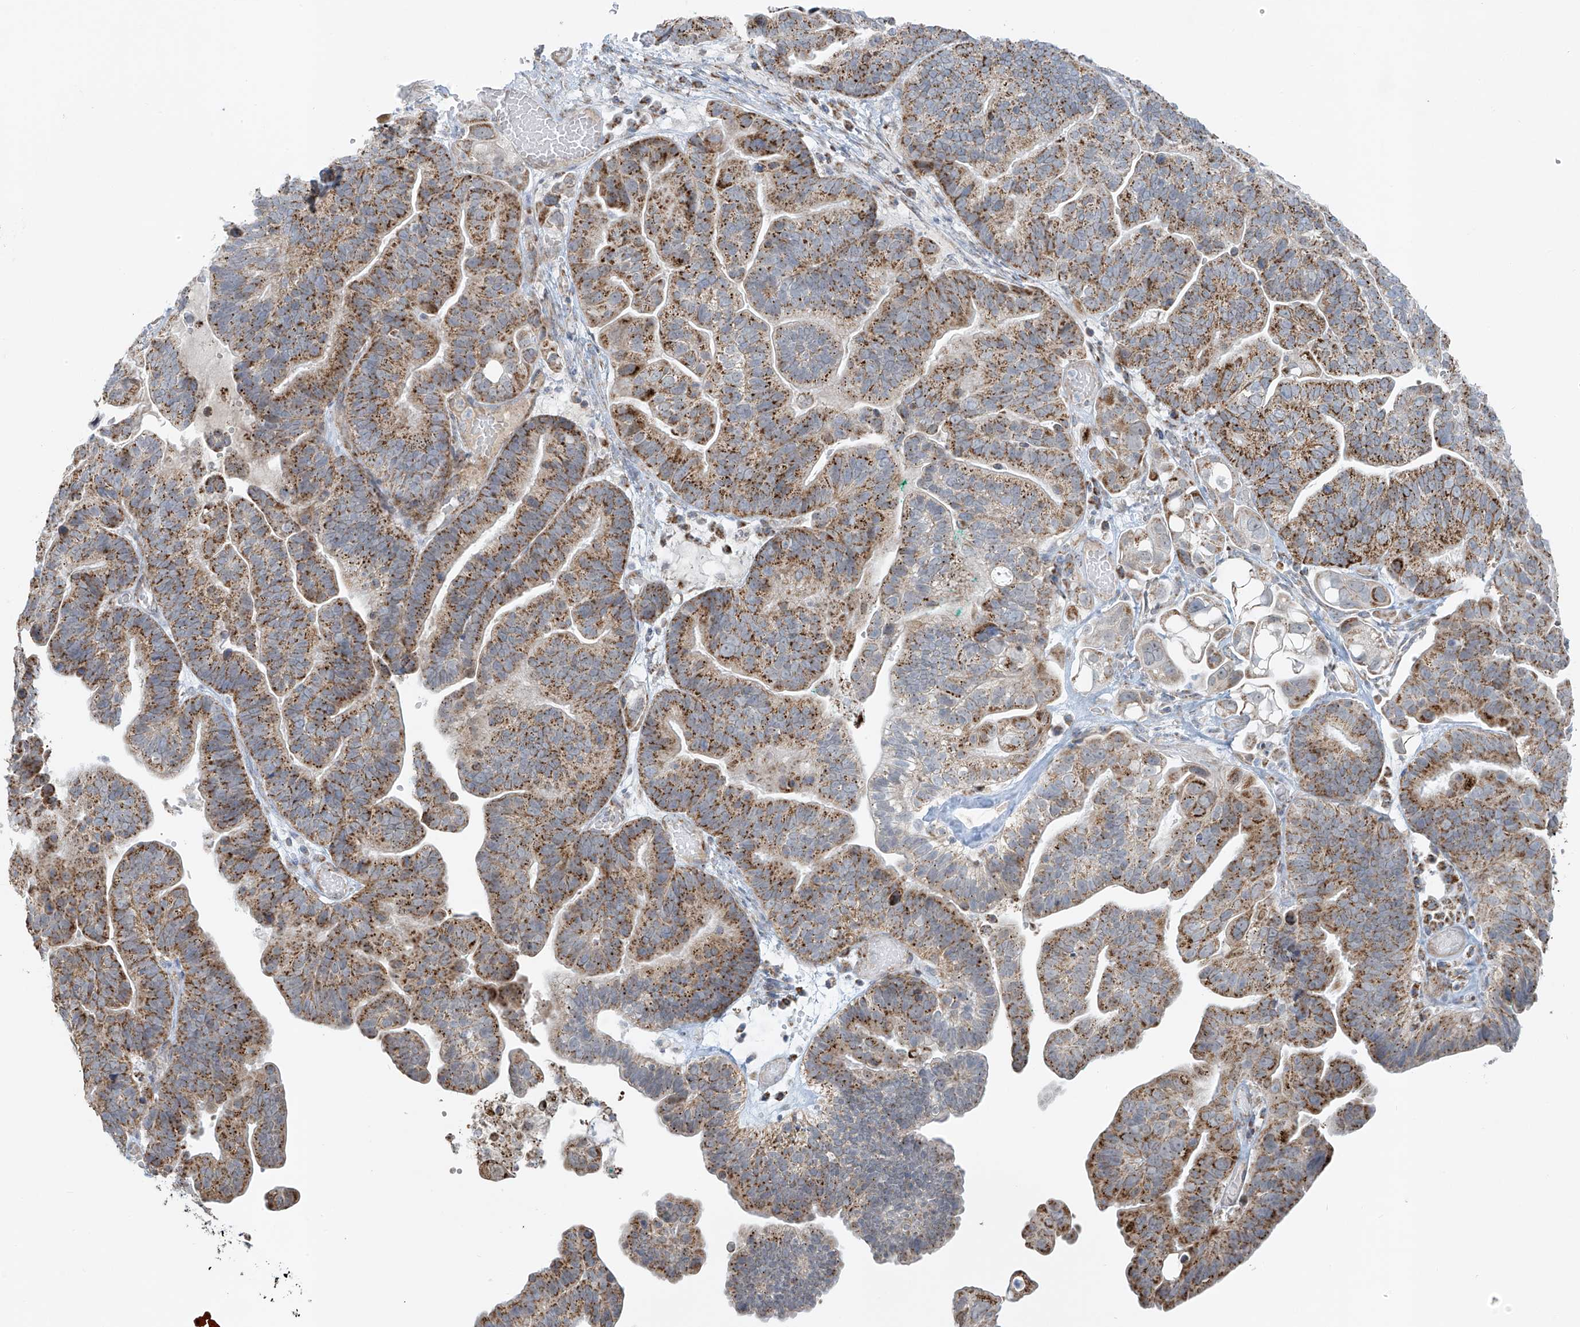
{"staining": {"intensity": "strong", "quantity": "25%-75%", "location": "cytoplasmic/membranous"}, "tissue": "ovarian cancer", "cell_type": "Tumor cells", "image_type": "cancer", "snomed": [{"axis": "morphology", "description": "Cystadenocarcinoma, serous, NOS"}, {"axis": "topography", "description": "Ovary"}], "caption": "Protein analysis of ovarian cancer tissue displays strong cytoplasmic/membranous expression in about 25%-75% of tumor cells.", "gene": "SMDT1", "patient": {"sex": "female", "age": 56}}